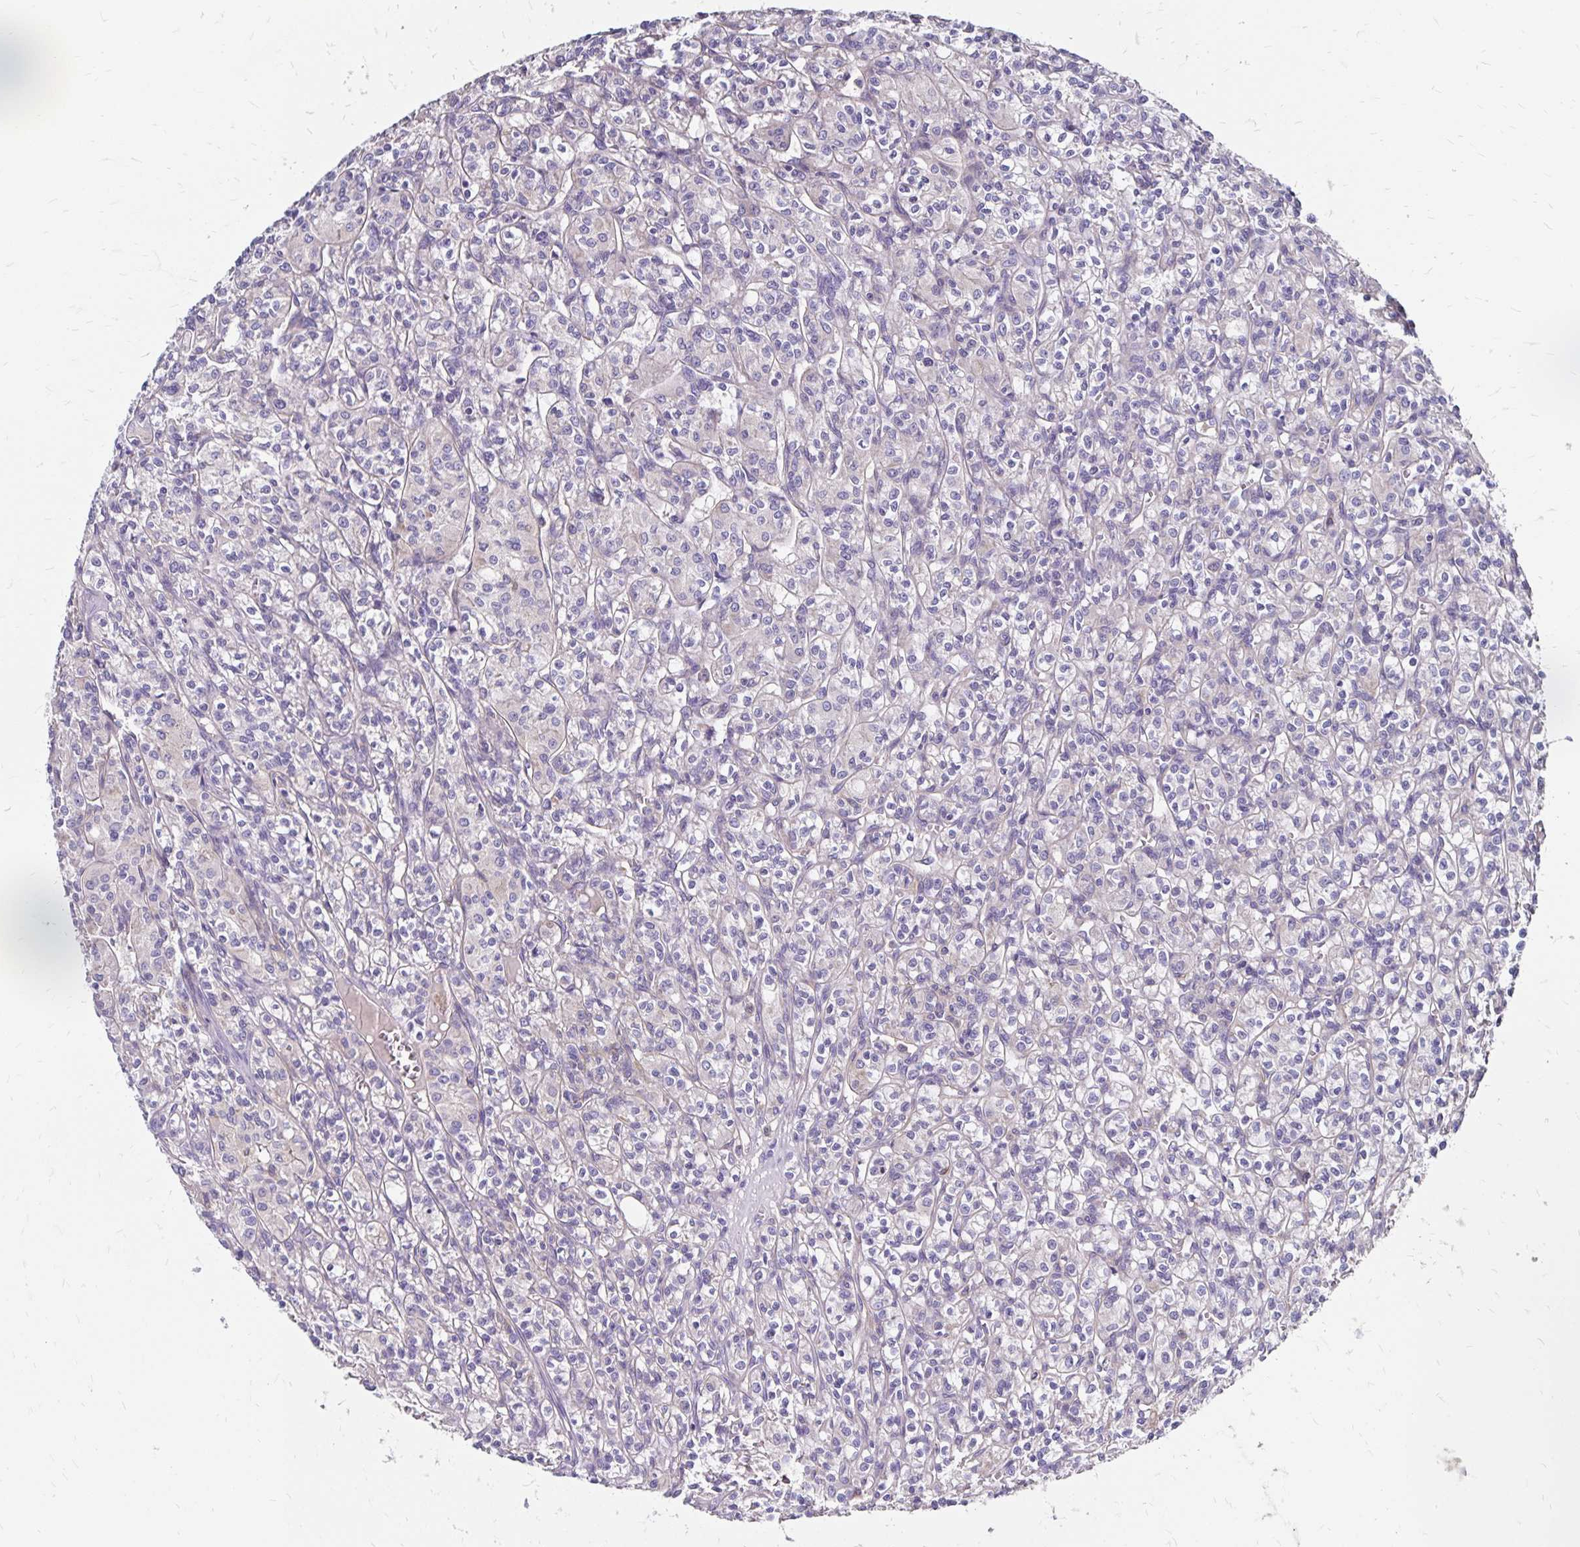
{"staining": {"intensity": "negative", "quantity": "none", "location": "none"}, "tissue": "renal cancer", "cell_type": "Tumor cells", "image_type": "cancer", "snomed": [{"axis": "morphology", "description": "Adenocarcinoma, NOS"}, {"axis": "topography", "description": "Kidney"}], "caption": "A high-resolution photomicrograph shows immunohistochemistry staining of adenocarcinoma (renal), which demonstrates no significant expression in tumor cells.", "gene": "TNS3", "patient": {"sex": "male", "age": 36}}